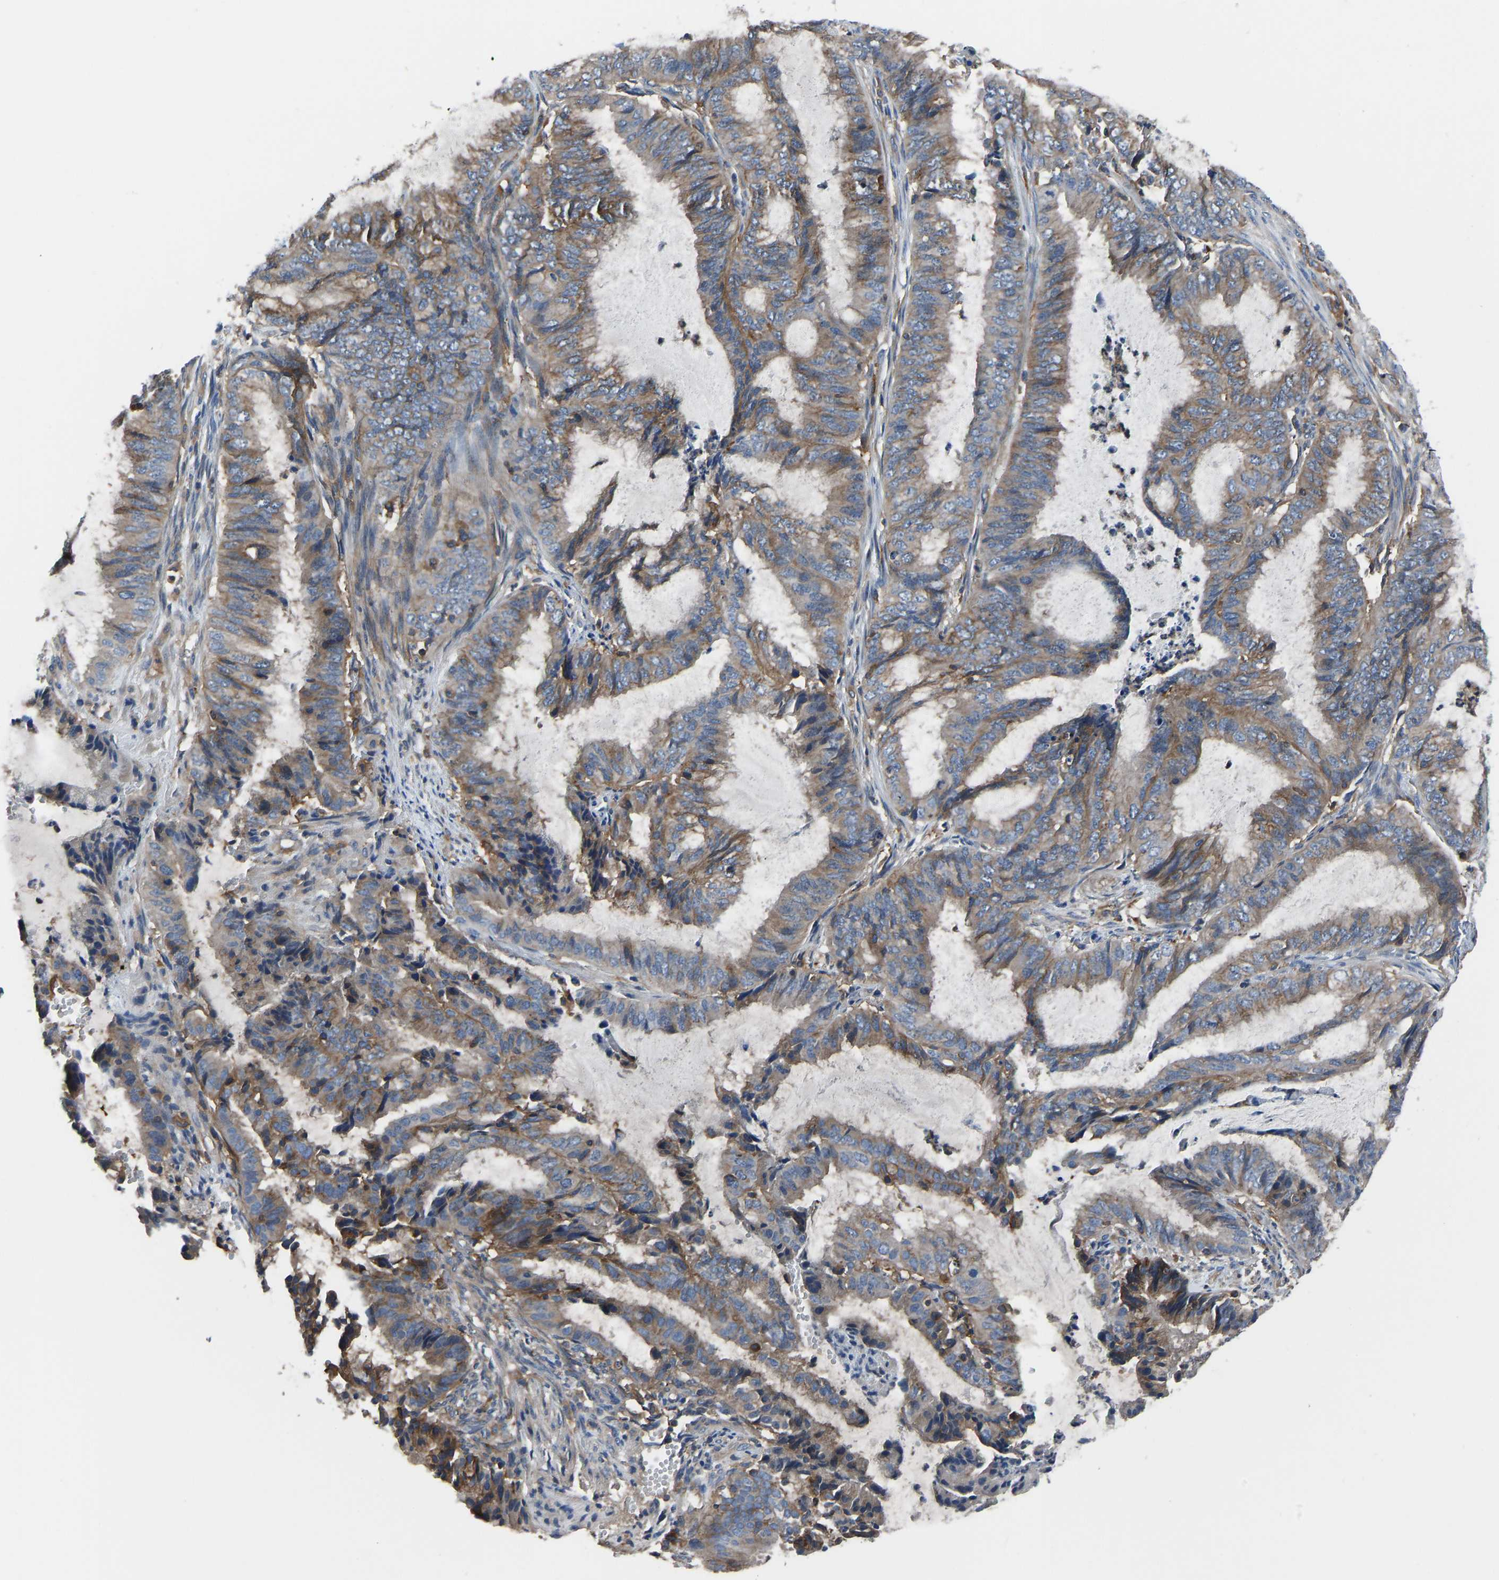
{"staining": {"intensity": "moderate", "quantity": ">75%", "location": "cytoplasmic/membranous"}, "tissue": "endometrial cancer", "cell_type": "Tumor cells", "image_type": "cancer", "snomed": [{"axis": "morphology", "description": "Adenocarcinoma, NOS"}, {"axis": "topography", "description": "Endometrium"}], "caption": "Immunohistochemical staining of human endometrial cancer reveals medium levels of moderate cytoplasmic/membranous staining in approximately >75% of tumor cells.", "gene": "PRKAR1A", "patient": {"sex": "female", "age": 51}}